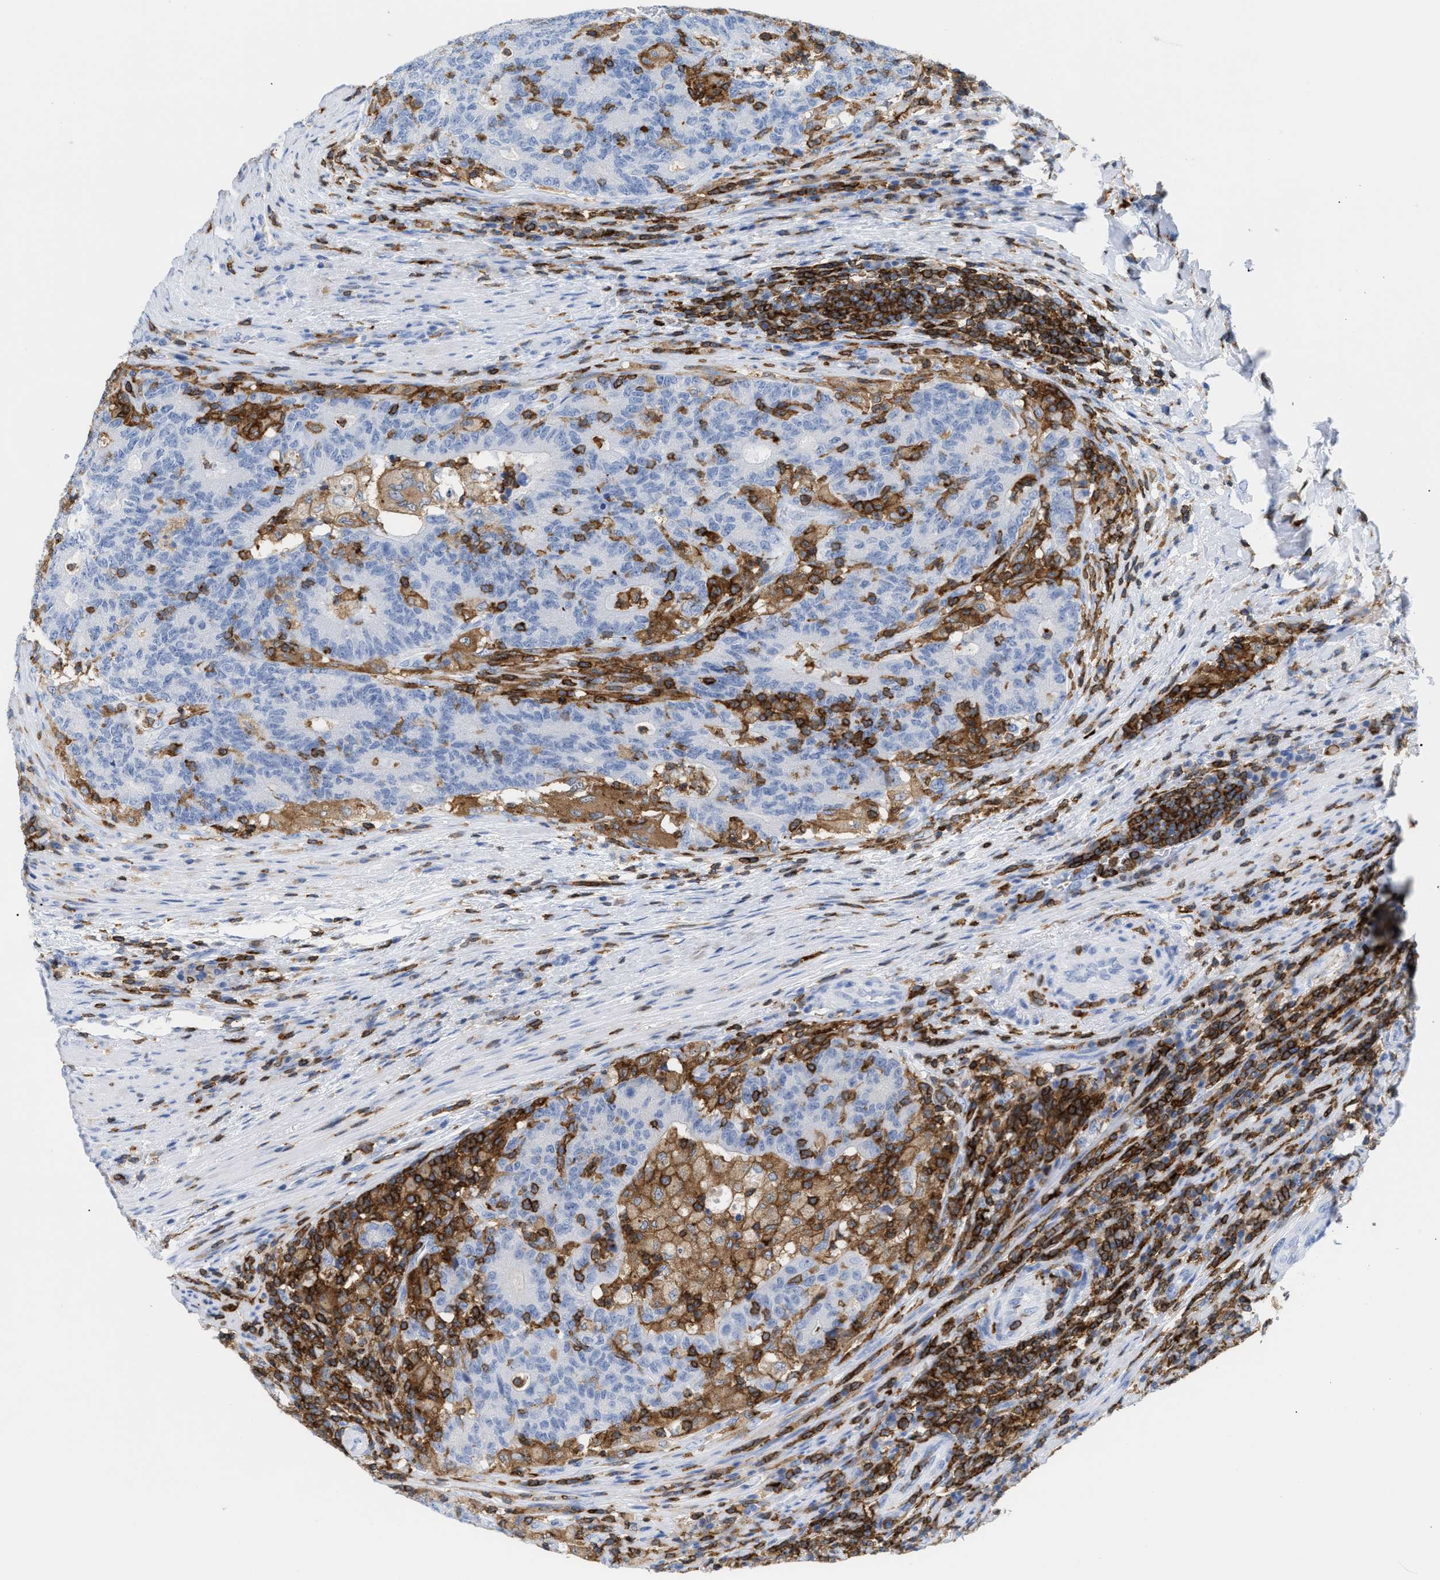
{"staining": {"intensity": "negative", "quantity": "none", "location": "none"}, "tissue": "colorectal cancer", "cell_type": "Tumor cells", "image_type": "cancer", "snomed": [{"axis": "morphology", "description": "Normal tissue, NOS"}, {"axis": "morphology", "description": "Adenocarcinoma, NOS"}, {"axis": "topography", "description": "Colon"}], "caption": "Immunohistochemical staining of colorectal cancer (adenocarcinoma) displays no significant expression in tumor cells.", "gene": "LCP1", "patient": {"sex": "female", "age": 75}}